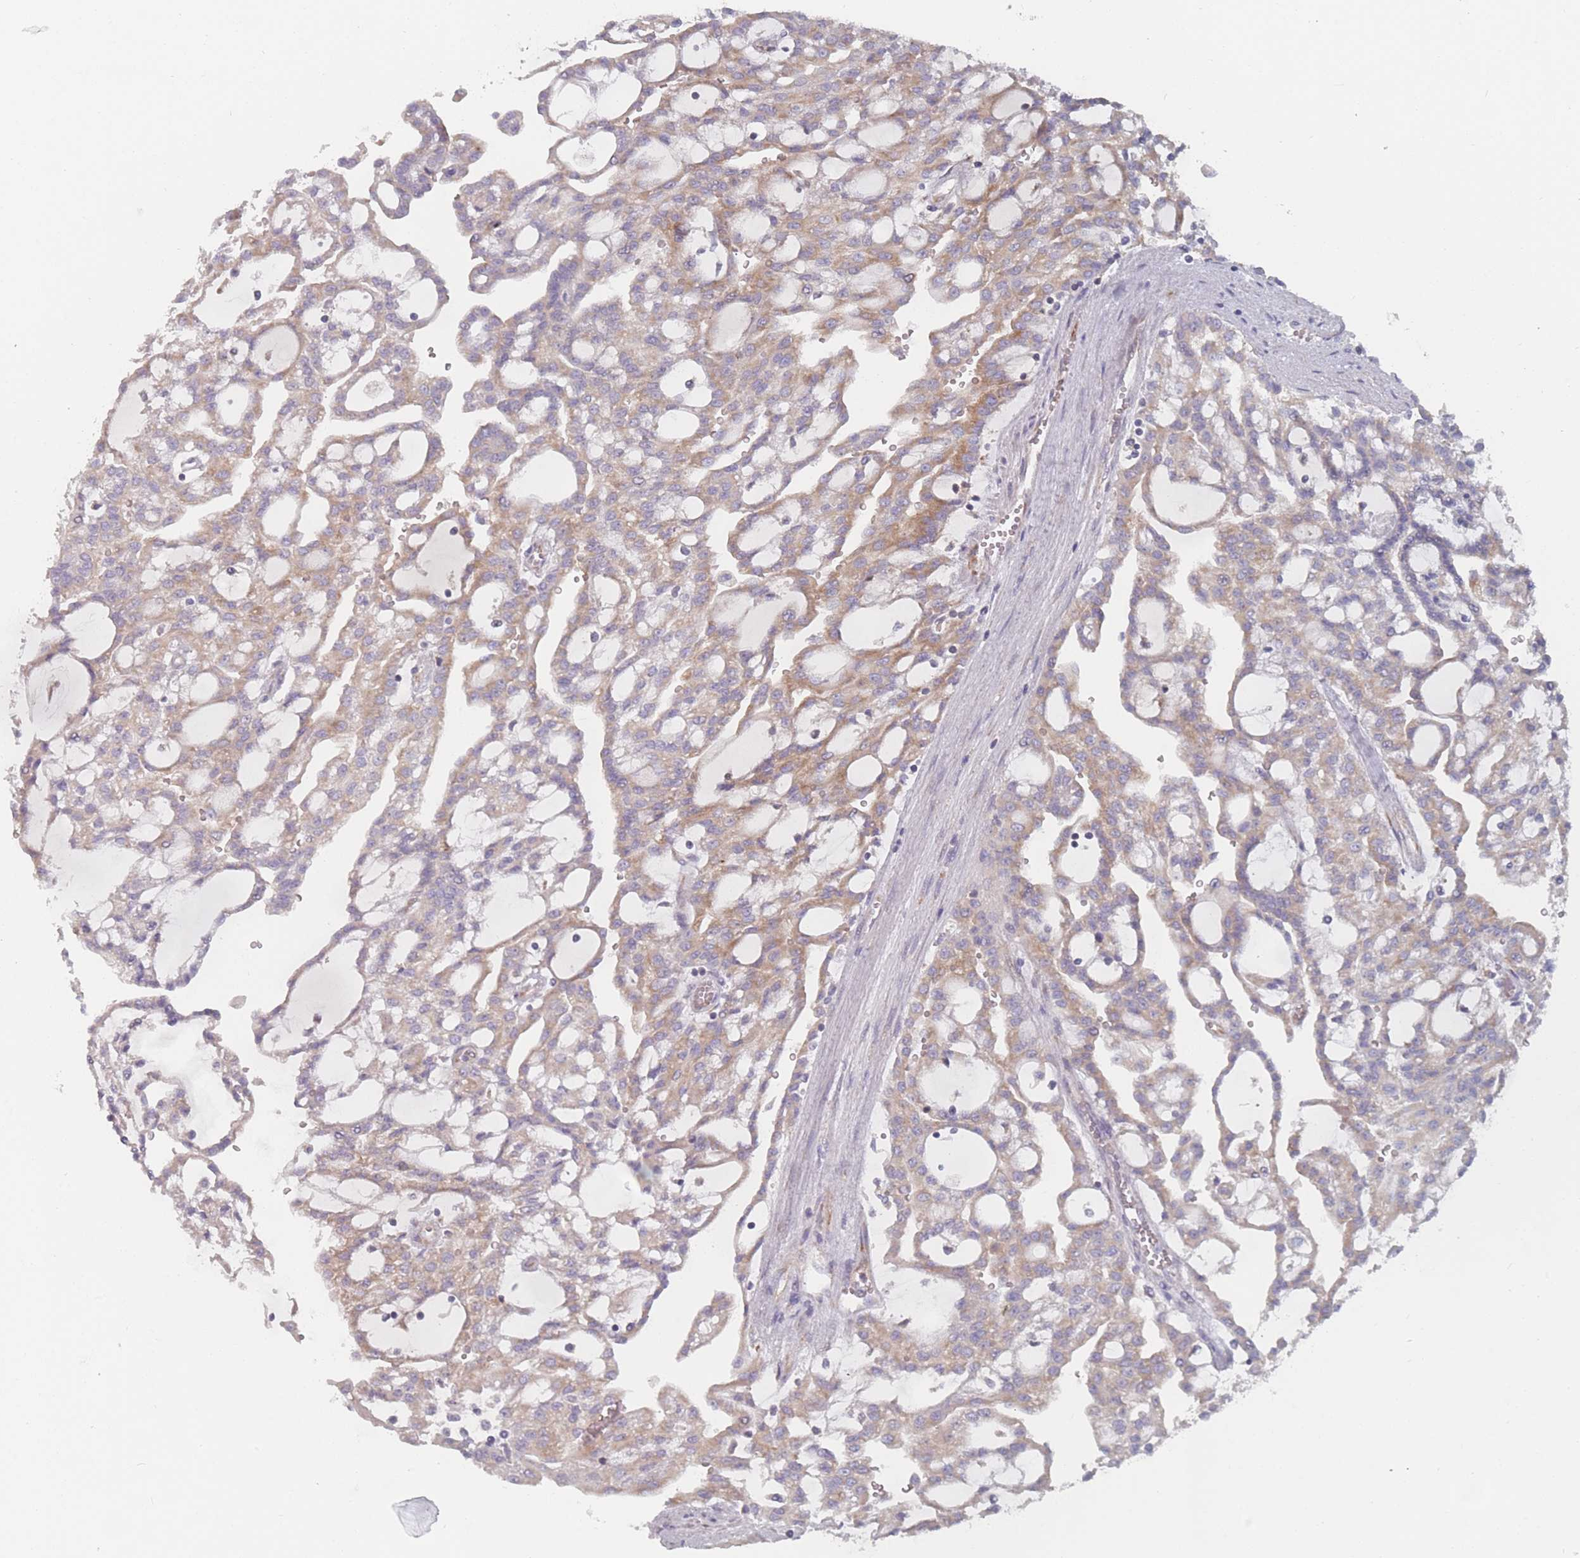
{"staining": {"intensity": "weak", "quantity": ">75%", "location": "cytoplasmic/membranous"}, "tissue": "renal cancer", "cell_type": "Tumor cells", "image_type": "cancer", "snomed": [{"axis": "morphology", "description": "Adenocarcinoma, NOS"}, {"axis": "topography", "description": "Kidney"}], "caption": "Human renal adenocarcinoma stained for a protein (brown) demonstrates weak cytoplasmic/membranous positive staining in approximately >75% of tumor cells.", "gene": "CACNG5", "patient": {"sex": "male", "age": 63}}